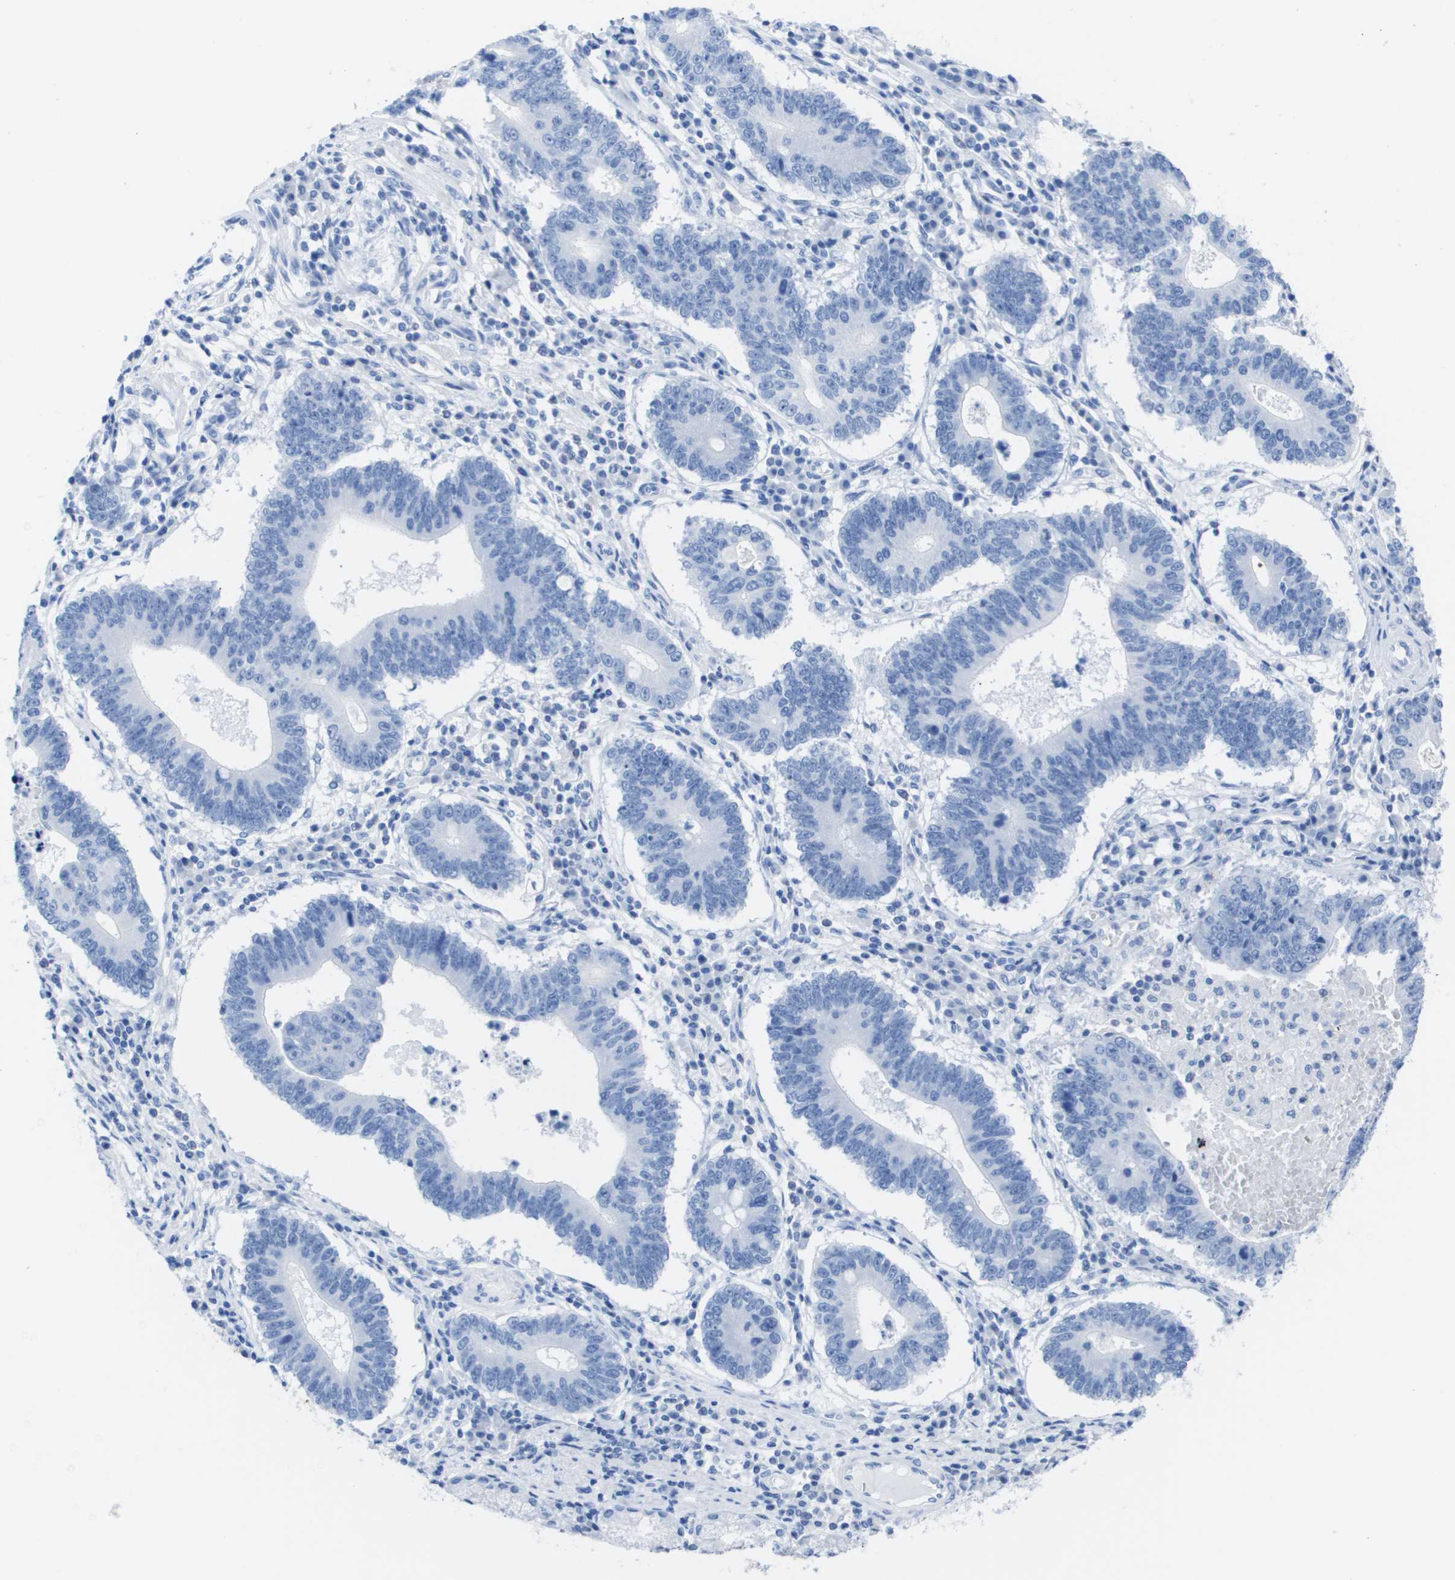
{"staining": {"intensity": "negative", "quantity": "none", "location": "none"}, "tissue": "stomach cancer", "cell_type": "Tumor cells", "image_type": "cancer", "snomed": [{"axis": "morphology", "description": "Adenocarcinoma, NOS"}, {"axis": "topography", "description": "Stomach"}], "caption": "This is a image of IHC staining of stomach cancer (adenocarcinoma), which shows no staining in tumor cells.", "gene": "KCNA3", "patient": {"sex": "male", "age": 59}}